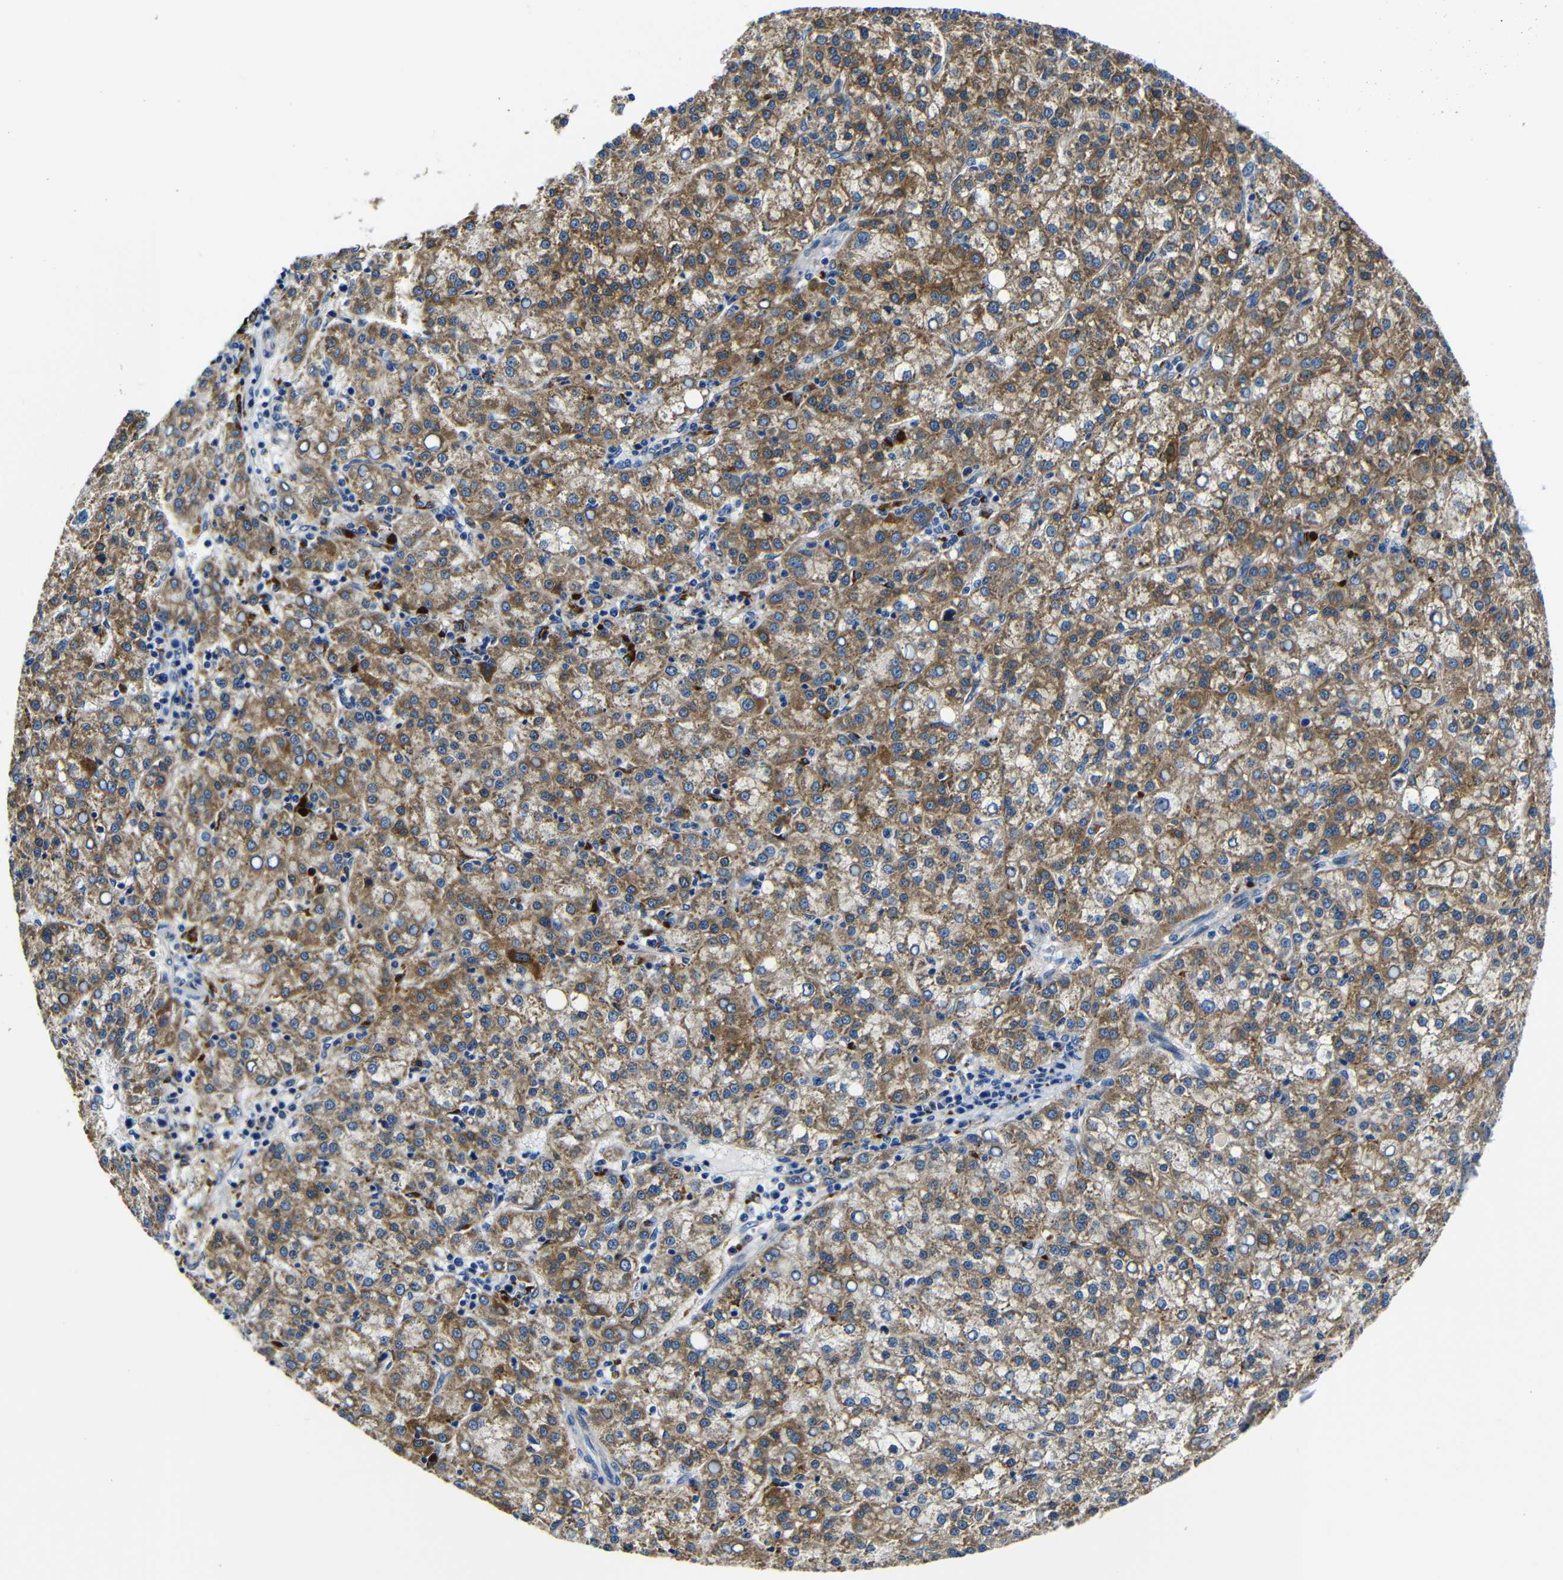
{"staining": {"intensity": "moderate", "quantity": ">75%", "location": "cytoplasmic/membranous"}, "tissue": "liver cancer", "cell_type": "Tumor cells", "image_type": "cancer", "snomed": [{"axis": "morphology", "description": "Carcinoma, Hepatocellular, NOS"}, {"axis": "topography", "description": "Liver"}], "caption": "A brown stain shows moderate cytoplasmic/membranous expression of a protein in hepatocellular carcinoma (liver) tumor cells.", "gene": "GIMAP2", "patient": {"sex": "female", "age": 58}}